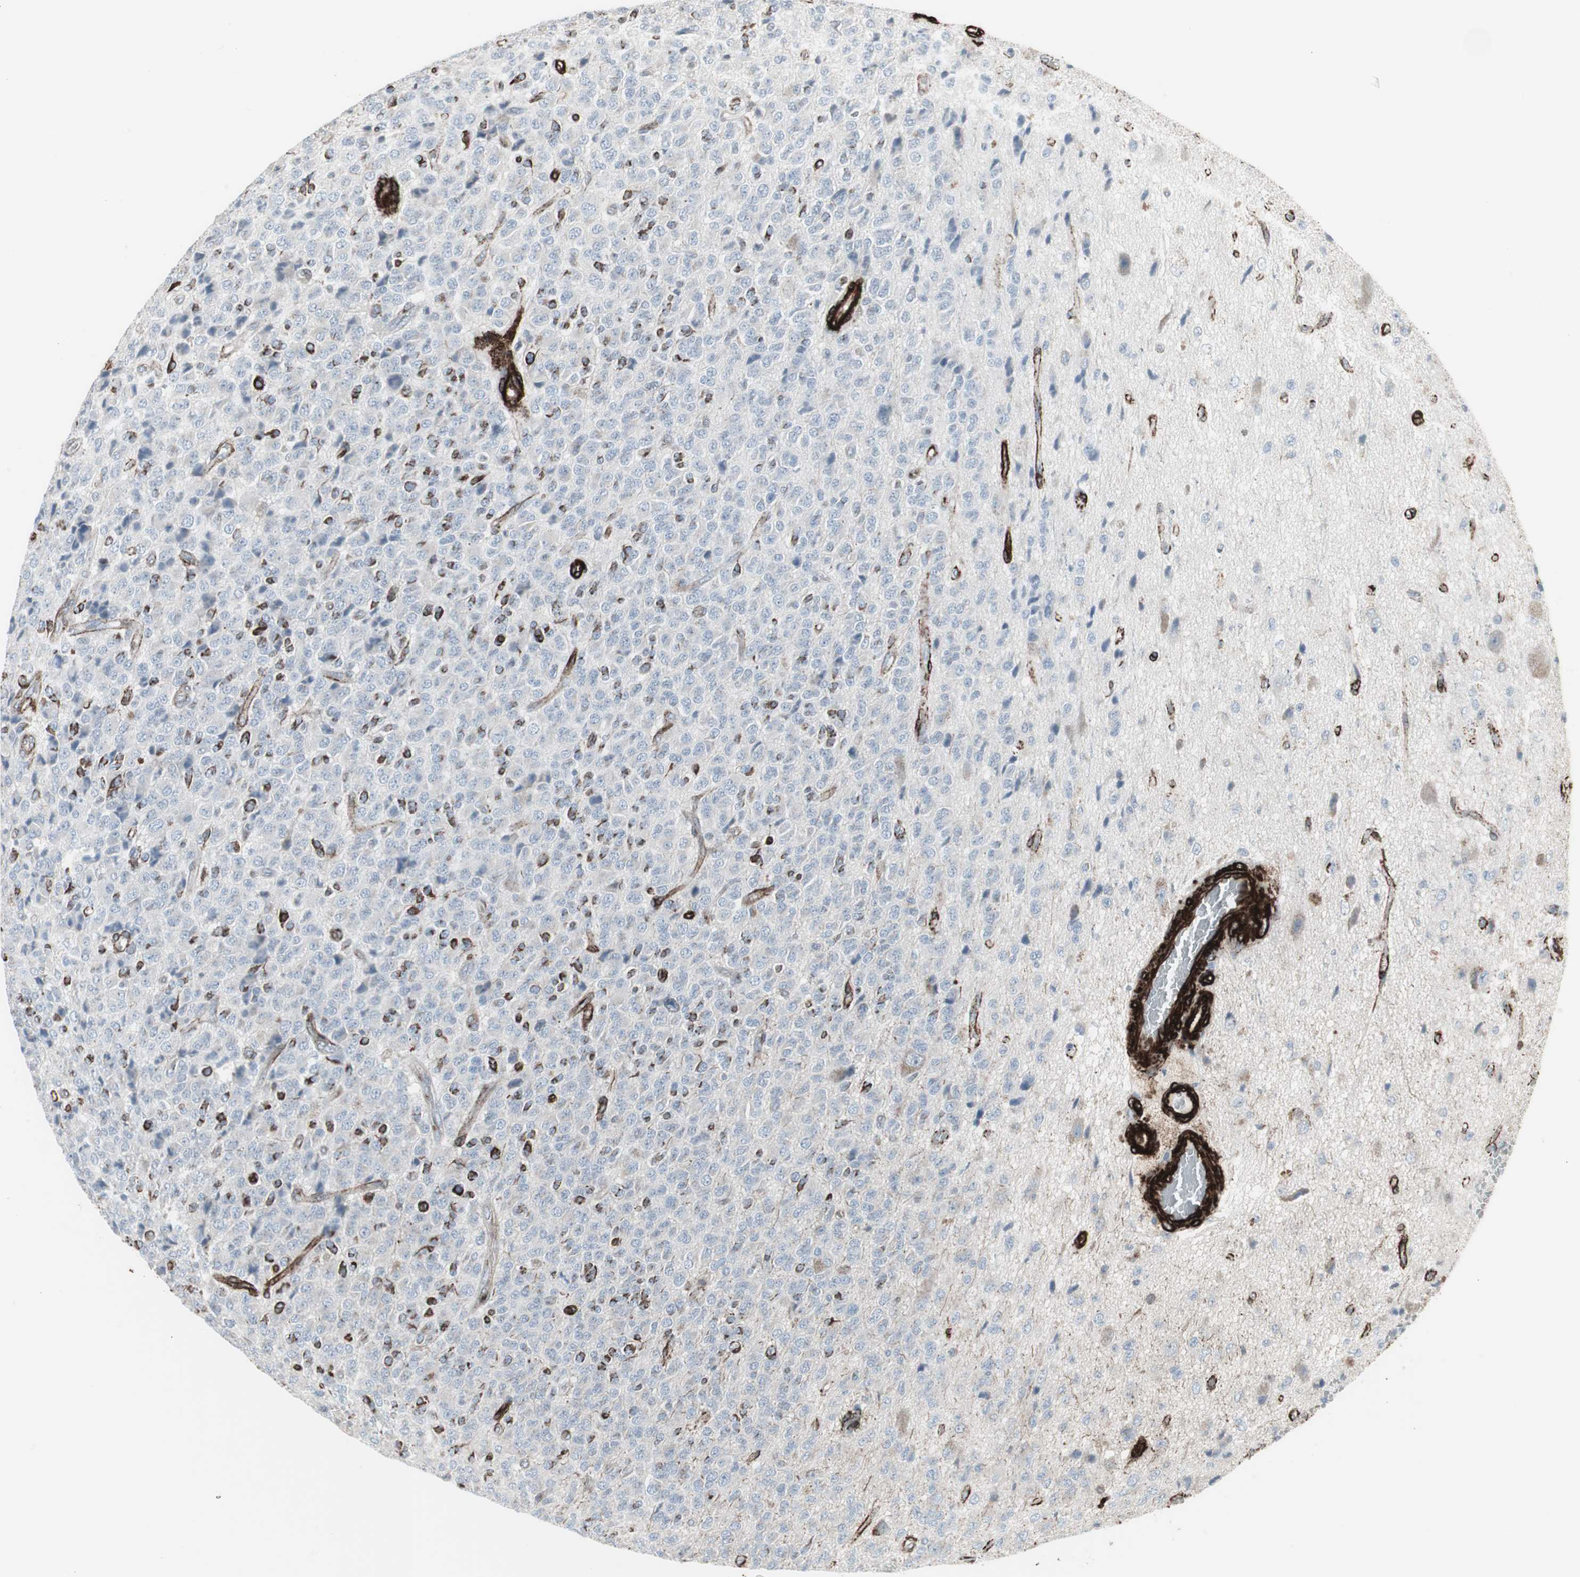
{"staining": {"intensity": "strong", "quantity": "<25%", "location": "cytoplasmic/membranous"}, "tissue": "glioma", "cell_type": "Tumor cells", "image_type": "cancer", "snomed": [{"axis": "morphology", "description": "Glioma, malignant, High grade"}, {"axis": "topography", "description": "pancreas cauda"}], "caption": "About <25% of tumor cells in human glioma exhibit strong cytoplasmic/membranous protein expression as visualized by brown immunohistochemical staining.", "gene": "PDGFA", "patient": {"sex": "male", "age": 60}}